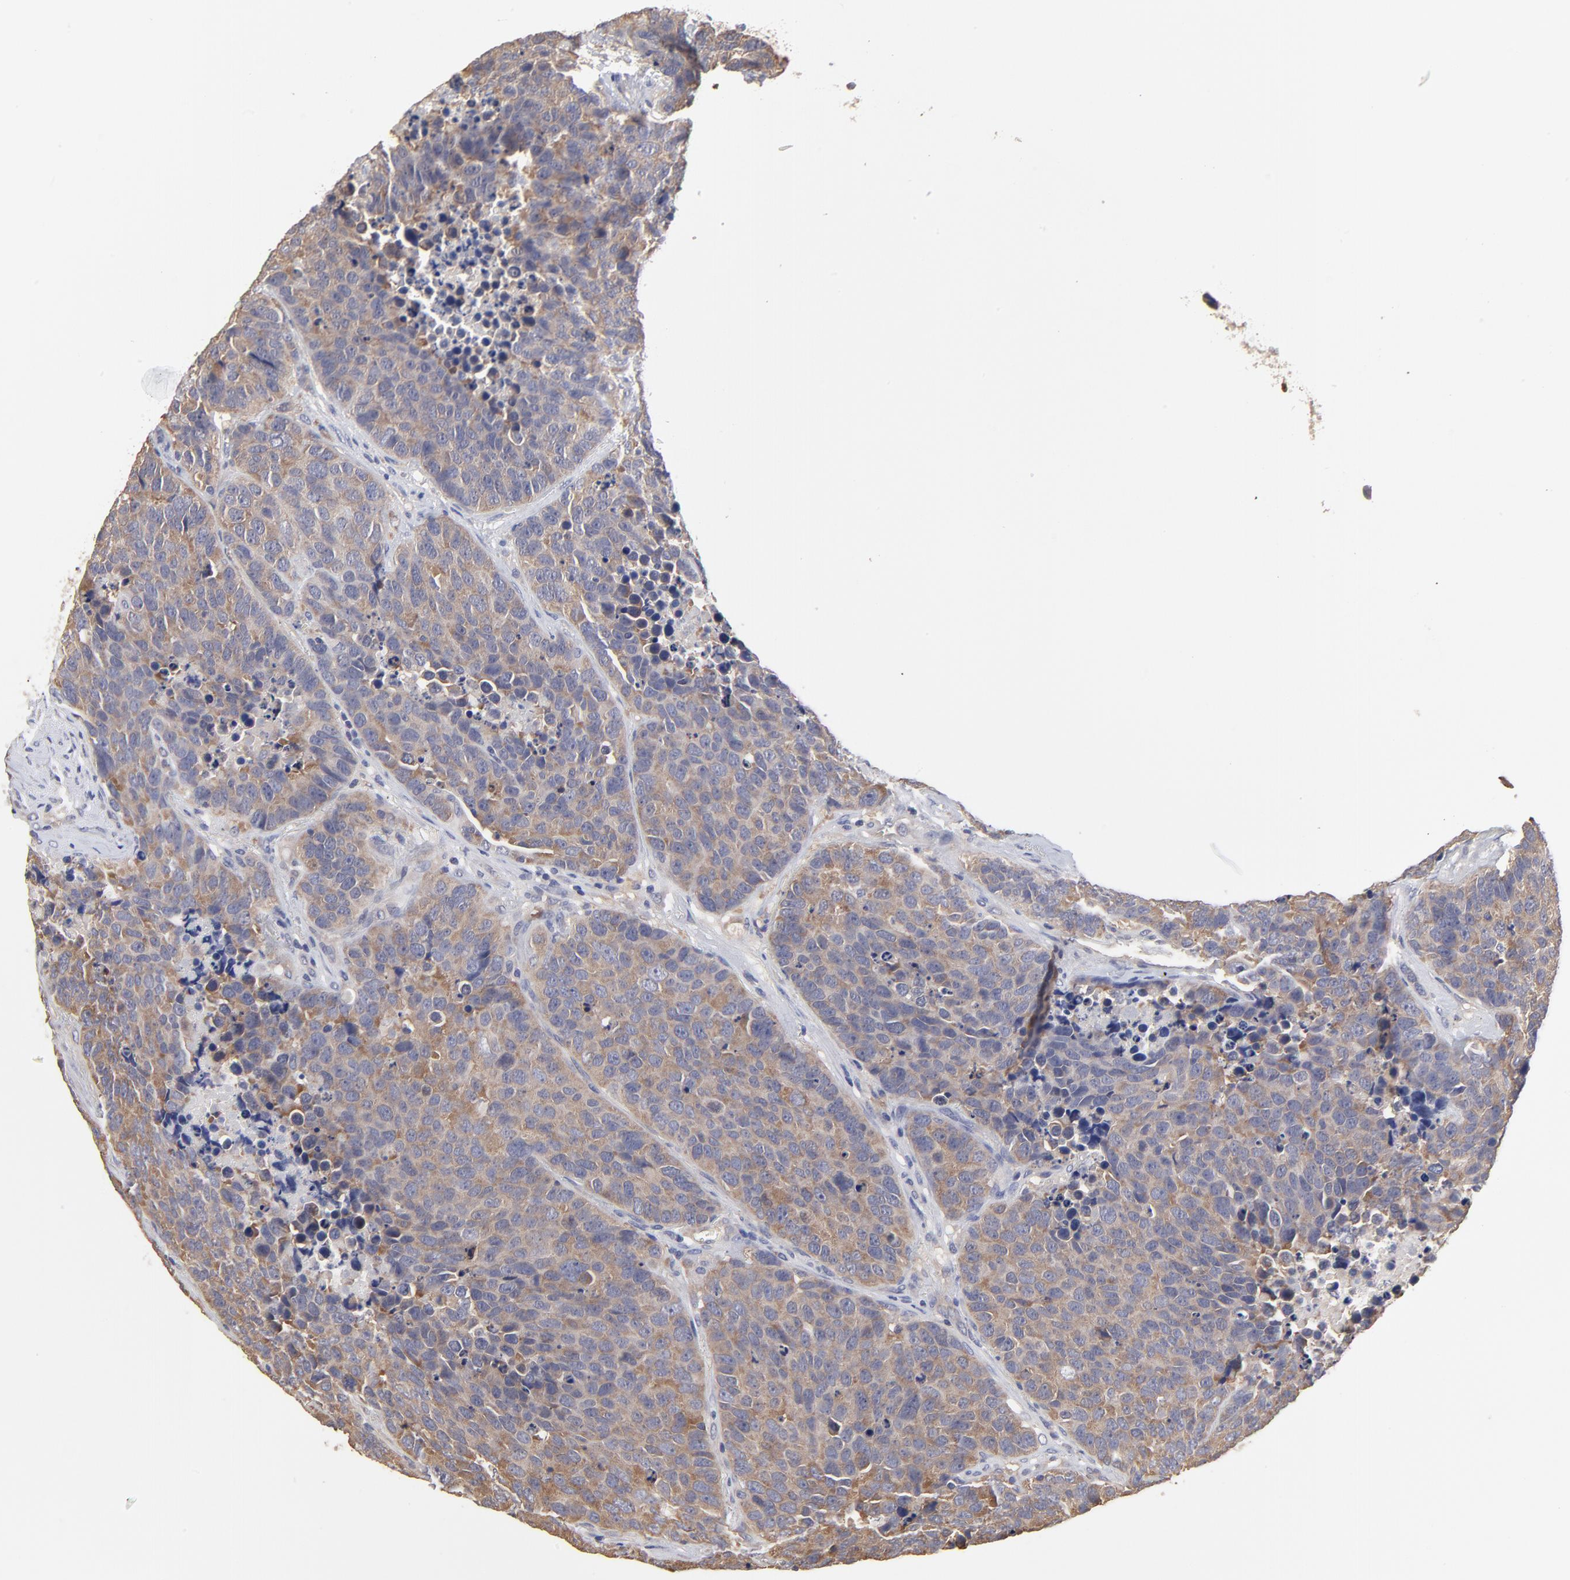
{"staining": {"intensity": "moderate", "quantity": ">75%", "location": "cytoplasmic/membranous"}, "tissue": "carcinoid", "cell_type": "Tumor cells", "image_type": "cancer", "snomed": [{"axis": "morphology", "description": "Carcinoid, malignant, NOS"}, {"axis": "topography", "description": "Lung"}], "caption": "An image showing moderate cytoplasmic/membranous positivity in approximately >75% of tumor cells in malignant carcinoid, as visualized by brown immunohistochemical staining.", "gene": "CCT2", "patient": {"sex": "male", "age": 60}}